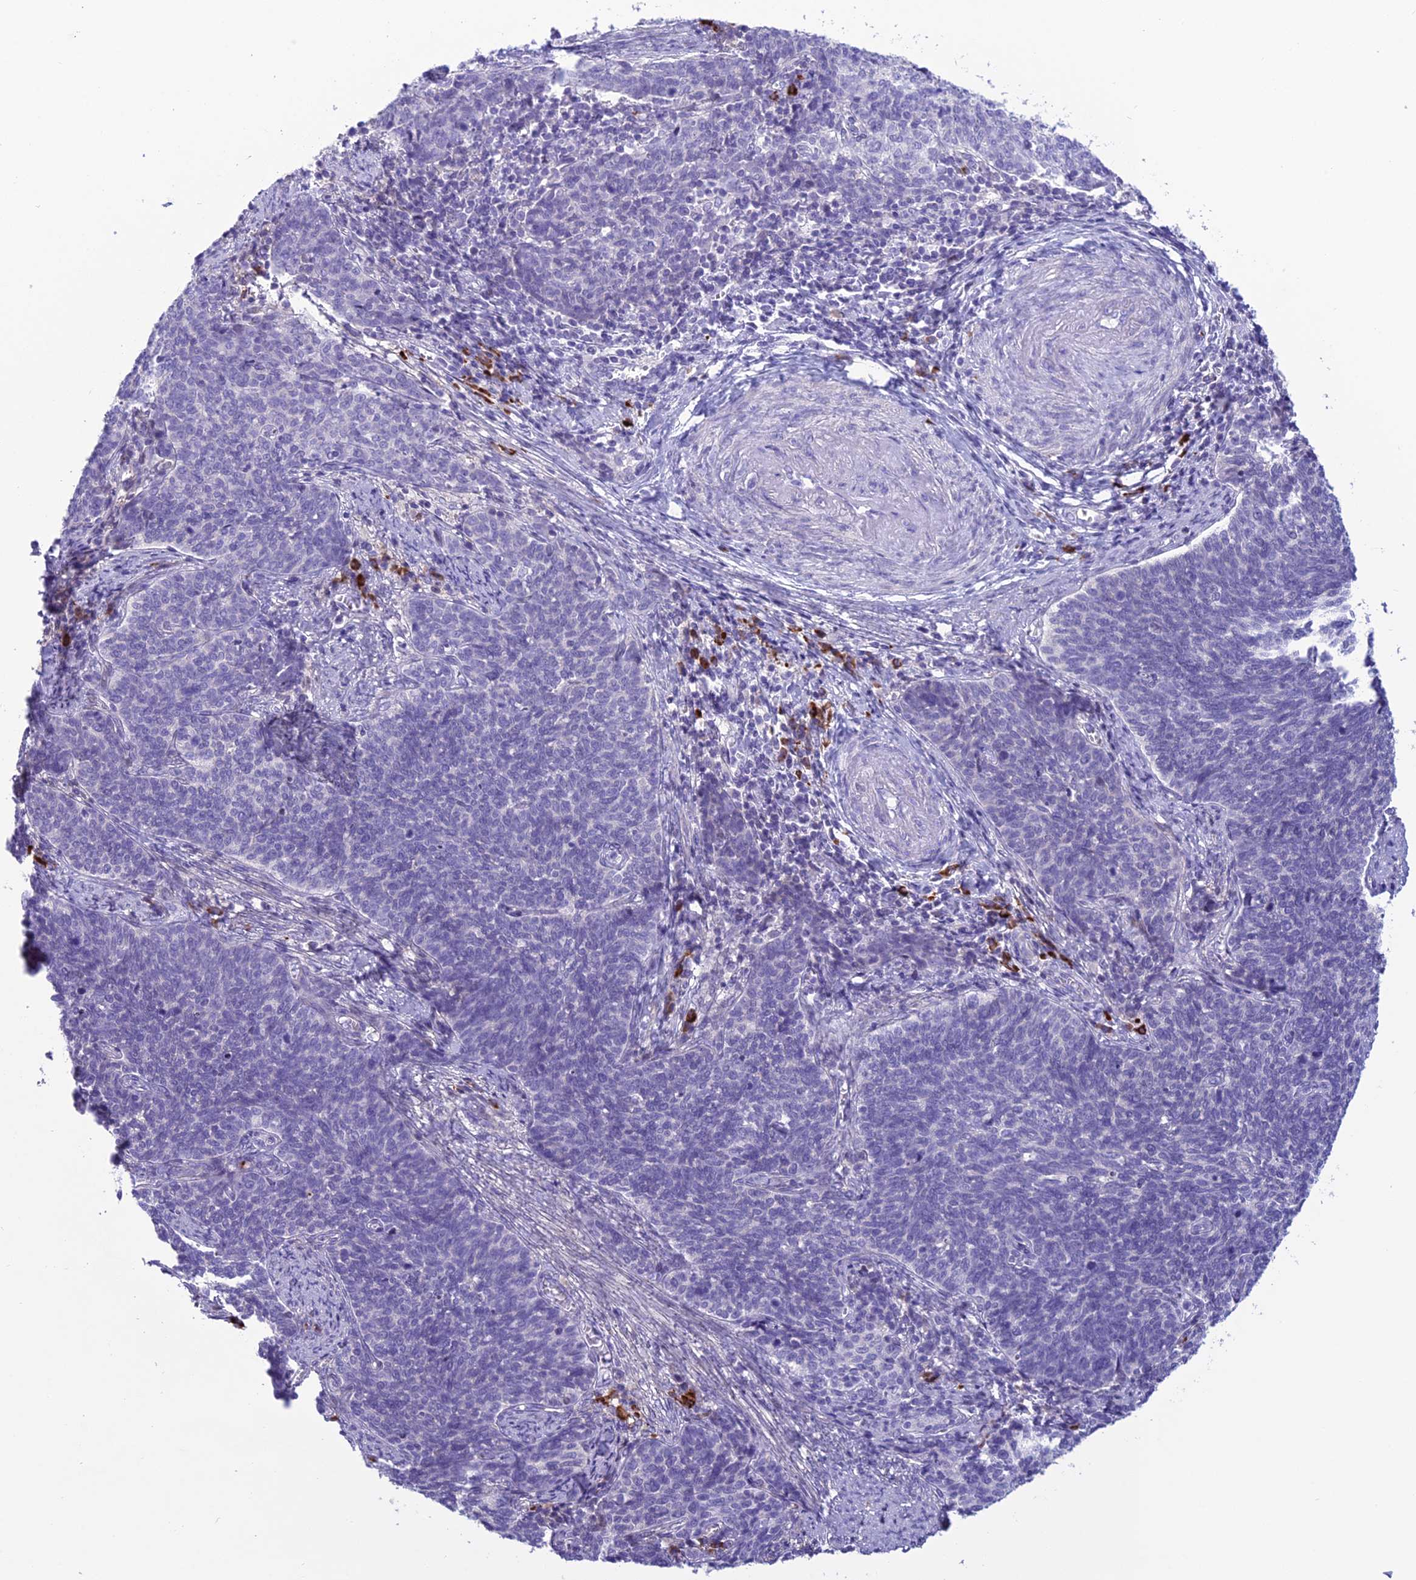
{"staining": {"intensity": "negative", "quantity": "none", "location": "none"}, "tissue": "cervical cancer", "cell_type": "Tumor cells", "image_type": "cancer", "snomed": [{"axis": "morphology", "description": "Squamous cell carcinoma, NOS"}, {"axis": "topography", "description": "Cervix"}], "caption": "An IHC micrograph of cervical cancer is shown. There is no staining in tumor cells of cervical cancer.", "gene": "CRB2", "patient": {"sex": "female", "age": 39}}